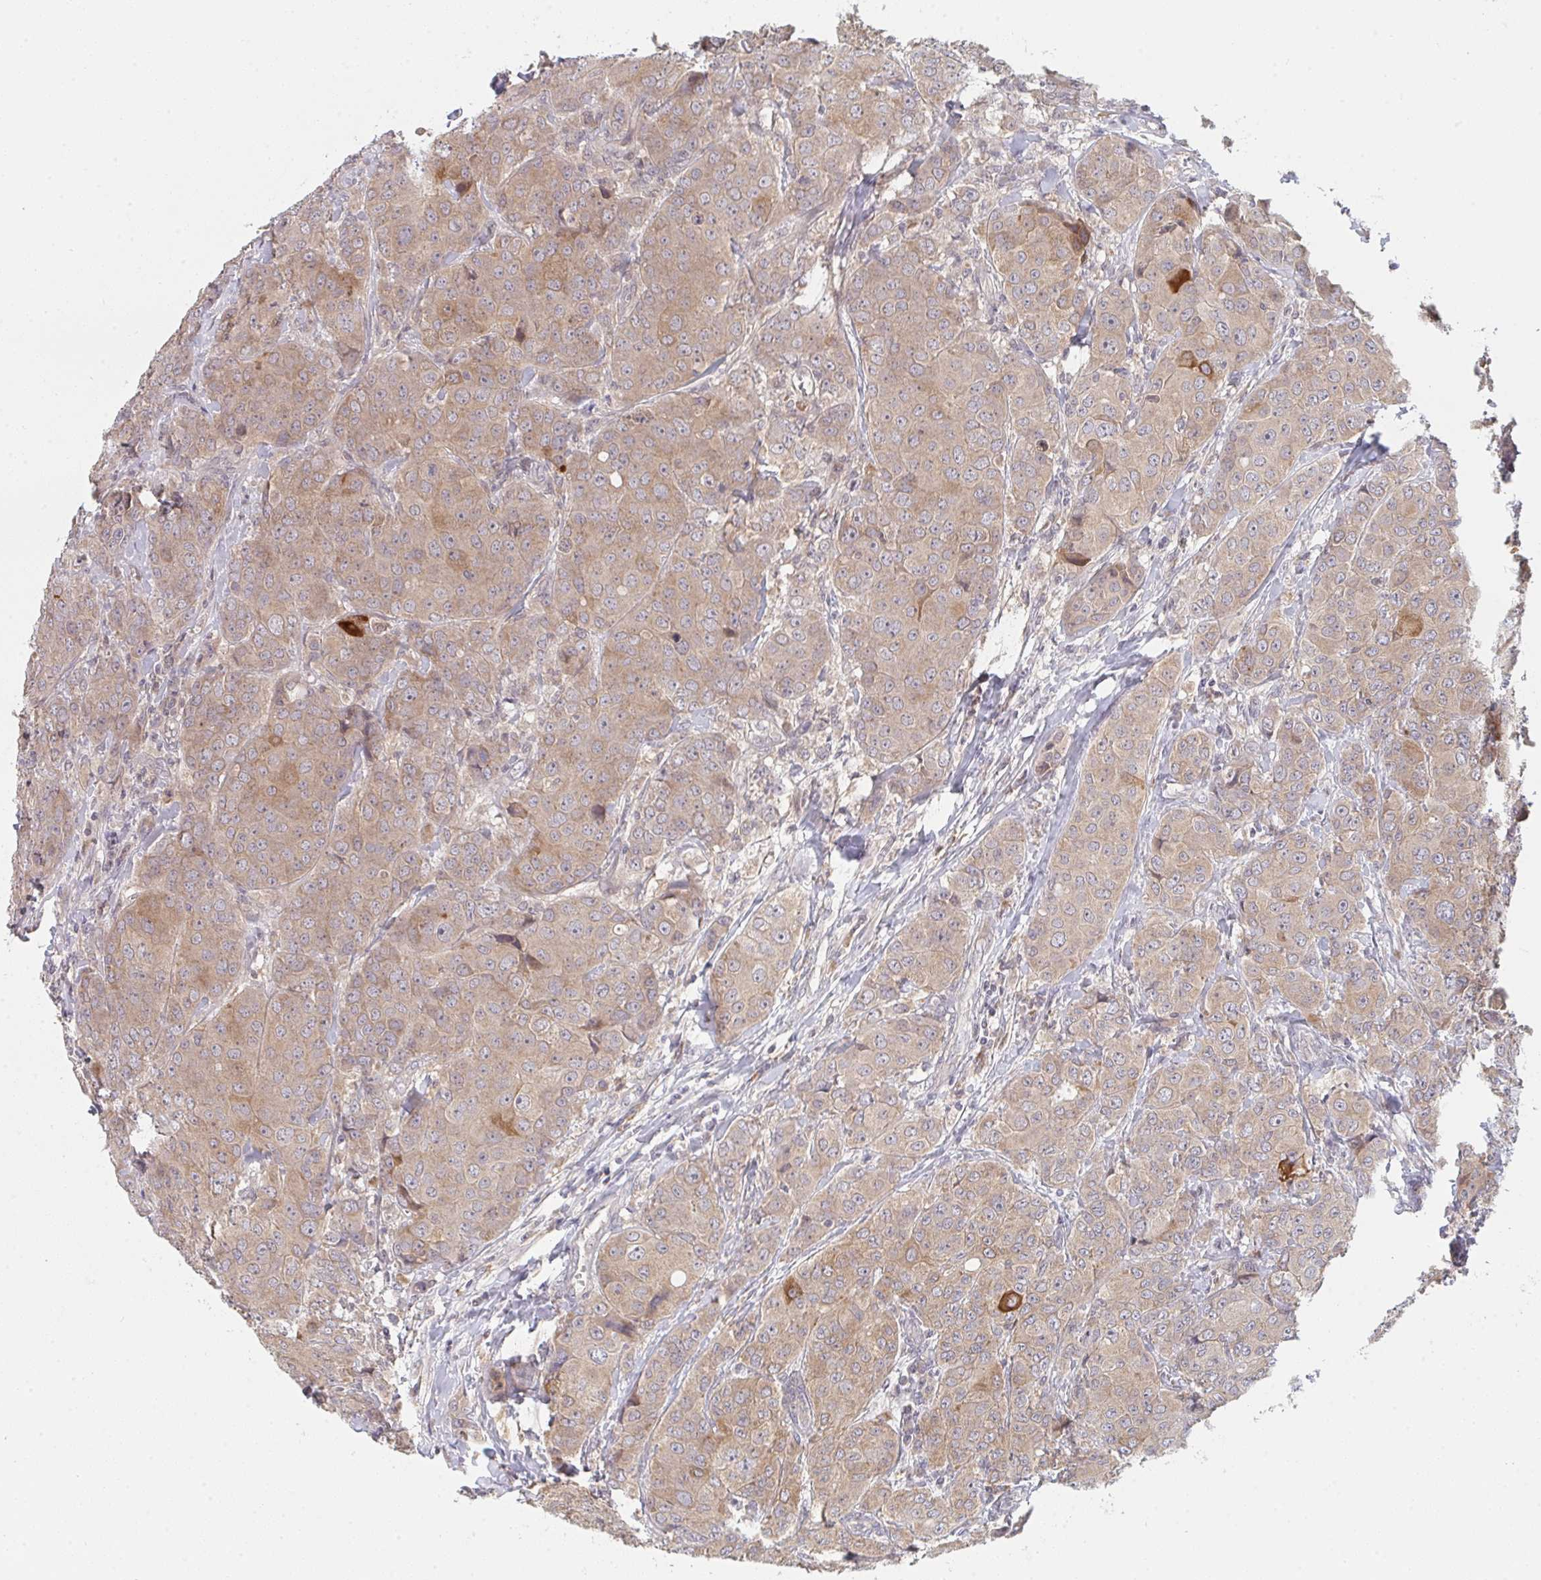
{"staining": {"intensity": "moderate", "quantity": "<25%", "location": "cytoplasmic/membranous"}, "tissue": "breast cancer", "cell_type": "Tumor cells", "image_type": "cancer", "snomed": [{"axis": "morphology", "description": "Duct carcinoma"}, {"axis": "topography", "description": "Breast"}], "caption": "Immunohistochemical staining of human infiltrating ductal carcinoma (breast) exhibits low levels of moderate cytoplasmic/membranous protein expression in approximately <25% of tumor cells.", "gene": "DCST1", "patient": {"sex": "female", "age": 43}}